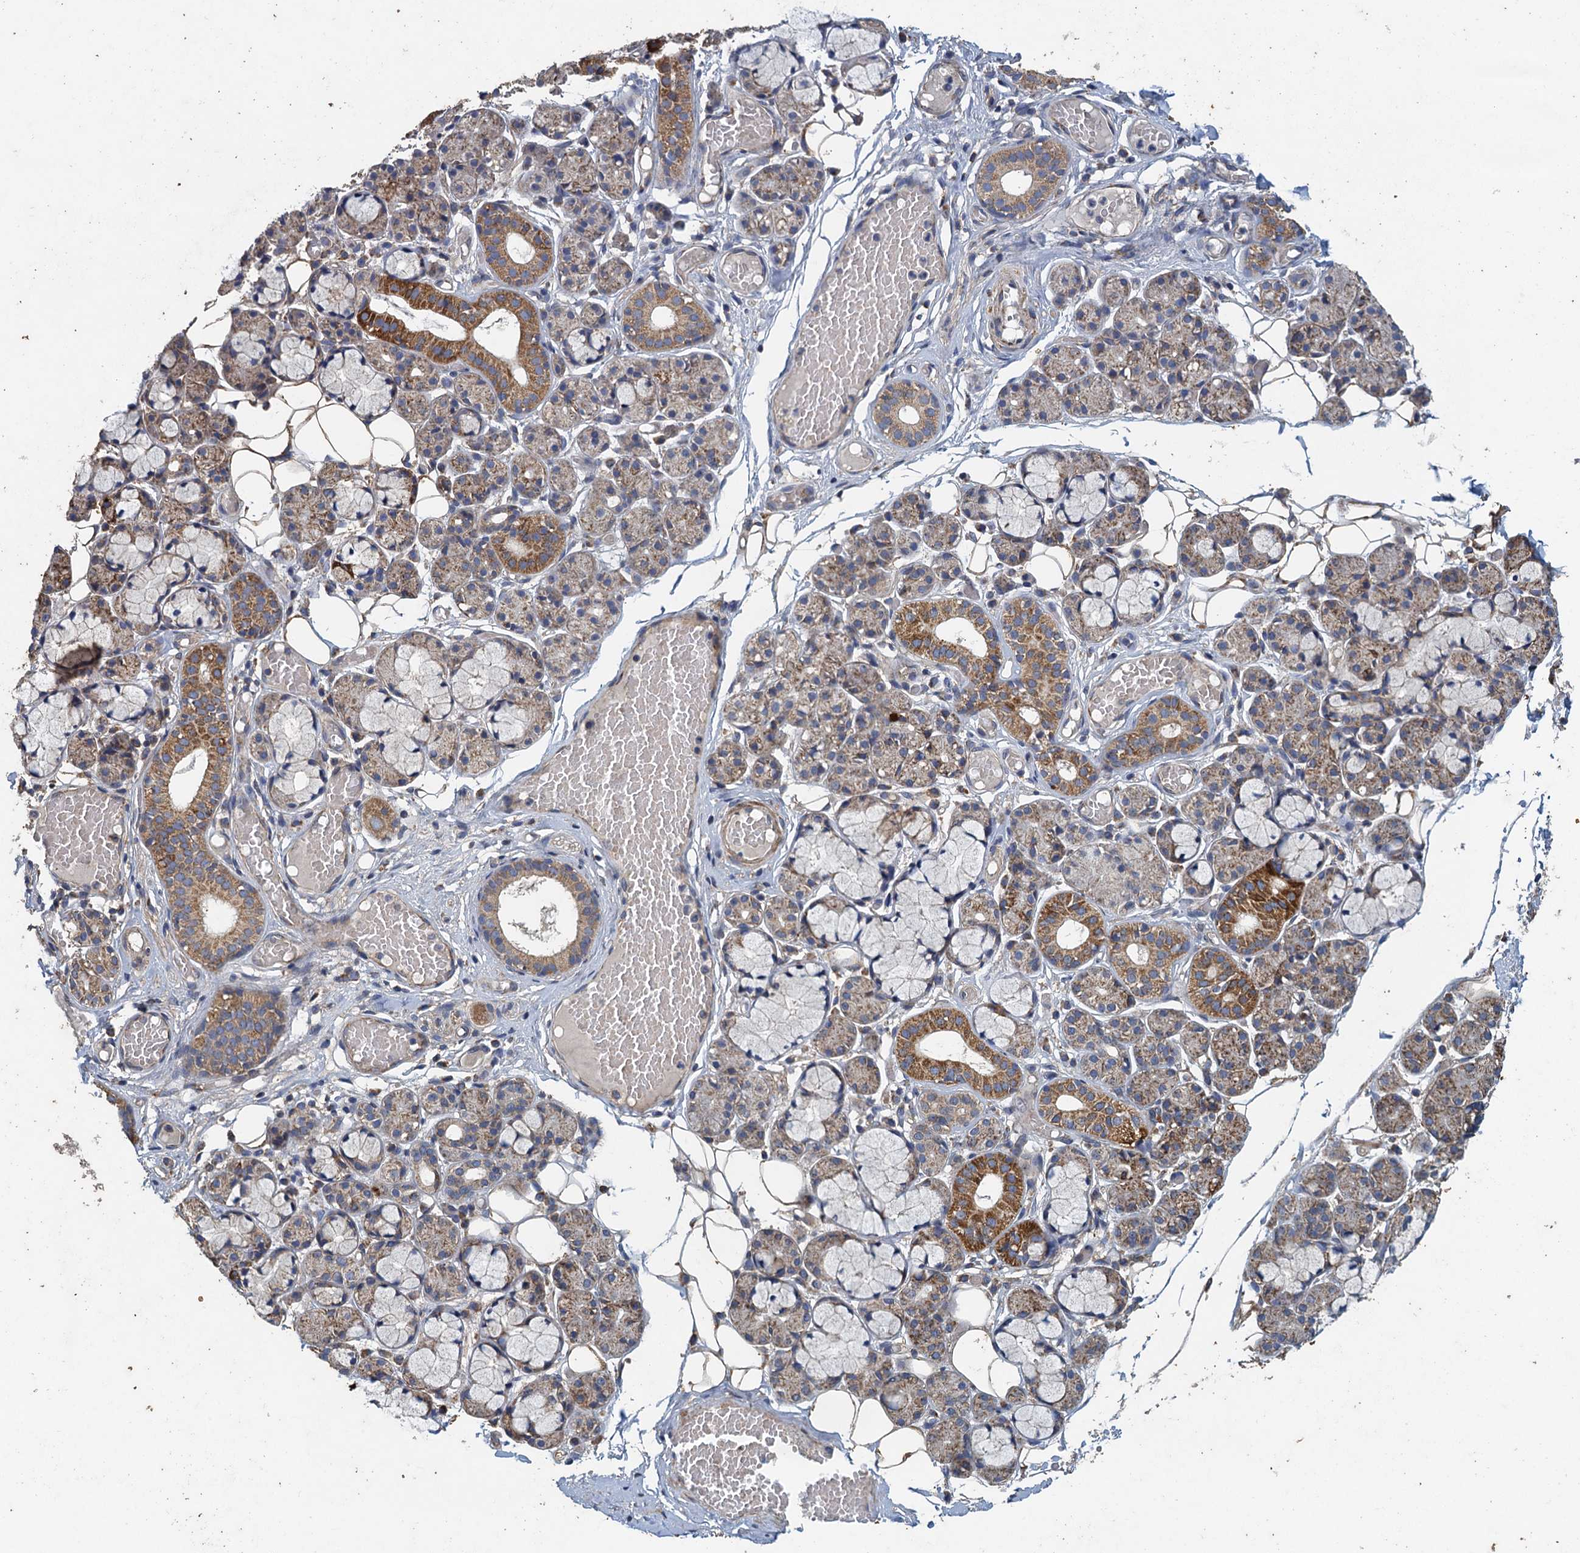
{"staining": {"intensity": "moderate", "quantity": "25%-75%", "location": "cytoplasmic/membranous"}, "tissue": "salivary gland", "cell_type": "Glandular cells", "image_type": "normal", "snomed": [{"axis": "morphology", "description": "Normal tissue, NOS"}, {"axis": "topography", "description": "Salivary gland"}], "caption": "Immunohistochemical staining of benign salivary gland demonstrates 25%-75% levels of moderate cytoplasmic/membranous protein expression in about 25%-75% of glandular cells.", "gene": "BCS1L", "patient": {"sex": "male", "age": 63}}